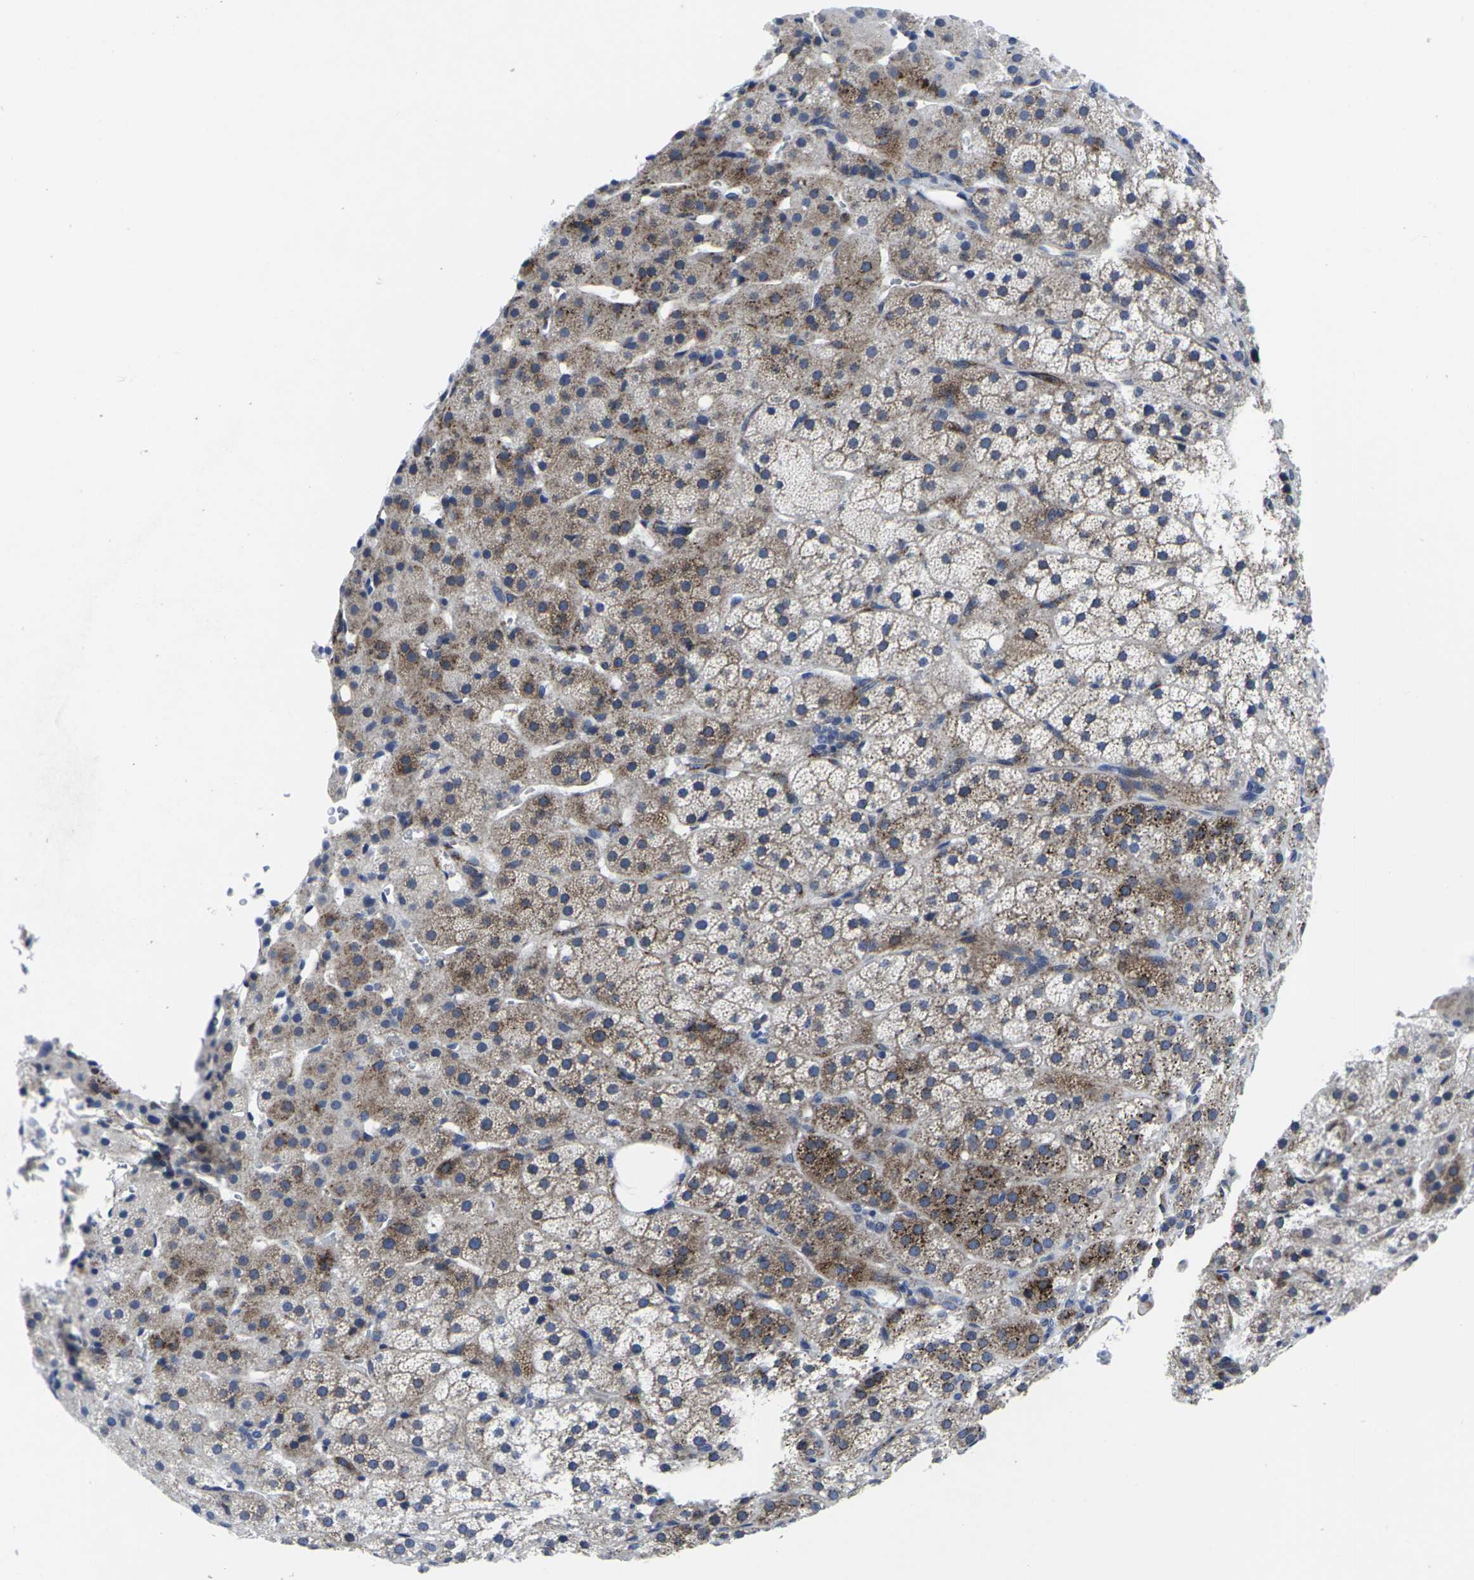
{"staining": {"intensity": "moderate", "quantity": "25%-75%", "location": "cytoplasmic/membranous"}, "tissue": "adrenal gland", "cell_type": "Glandular cells", "image_type": "normal", "snomed": [{"axis": "morphology", "description": "Normal tissue, NOS"}, {"axis": "topography", "description": "Adrenal gland"}], "caption": "IHC photomicrograph of benign adrenal gland stained for a protein (brown), which reveals medium levels of moderate cytoplasmic/membranous expression in about 25%-75% of glandular cells.", "gene": "RPN1", "patient": {"sex": "female", "age": 57}}